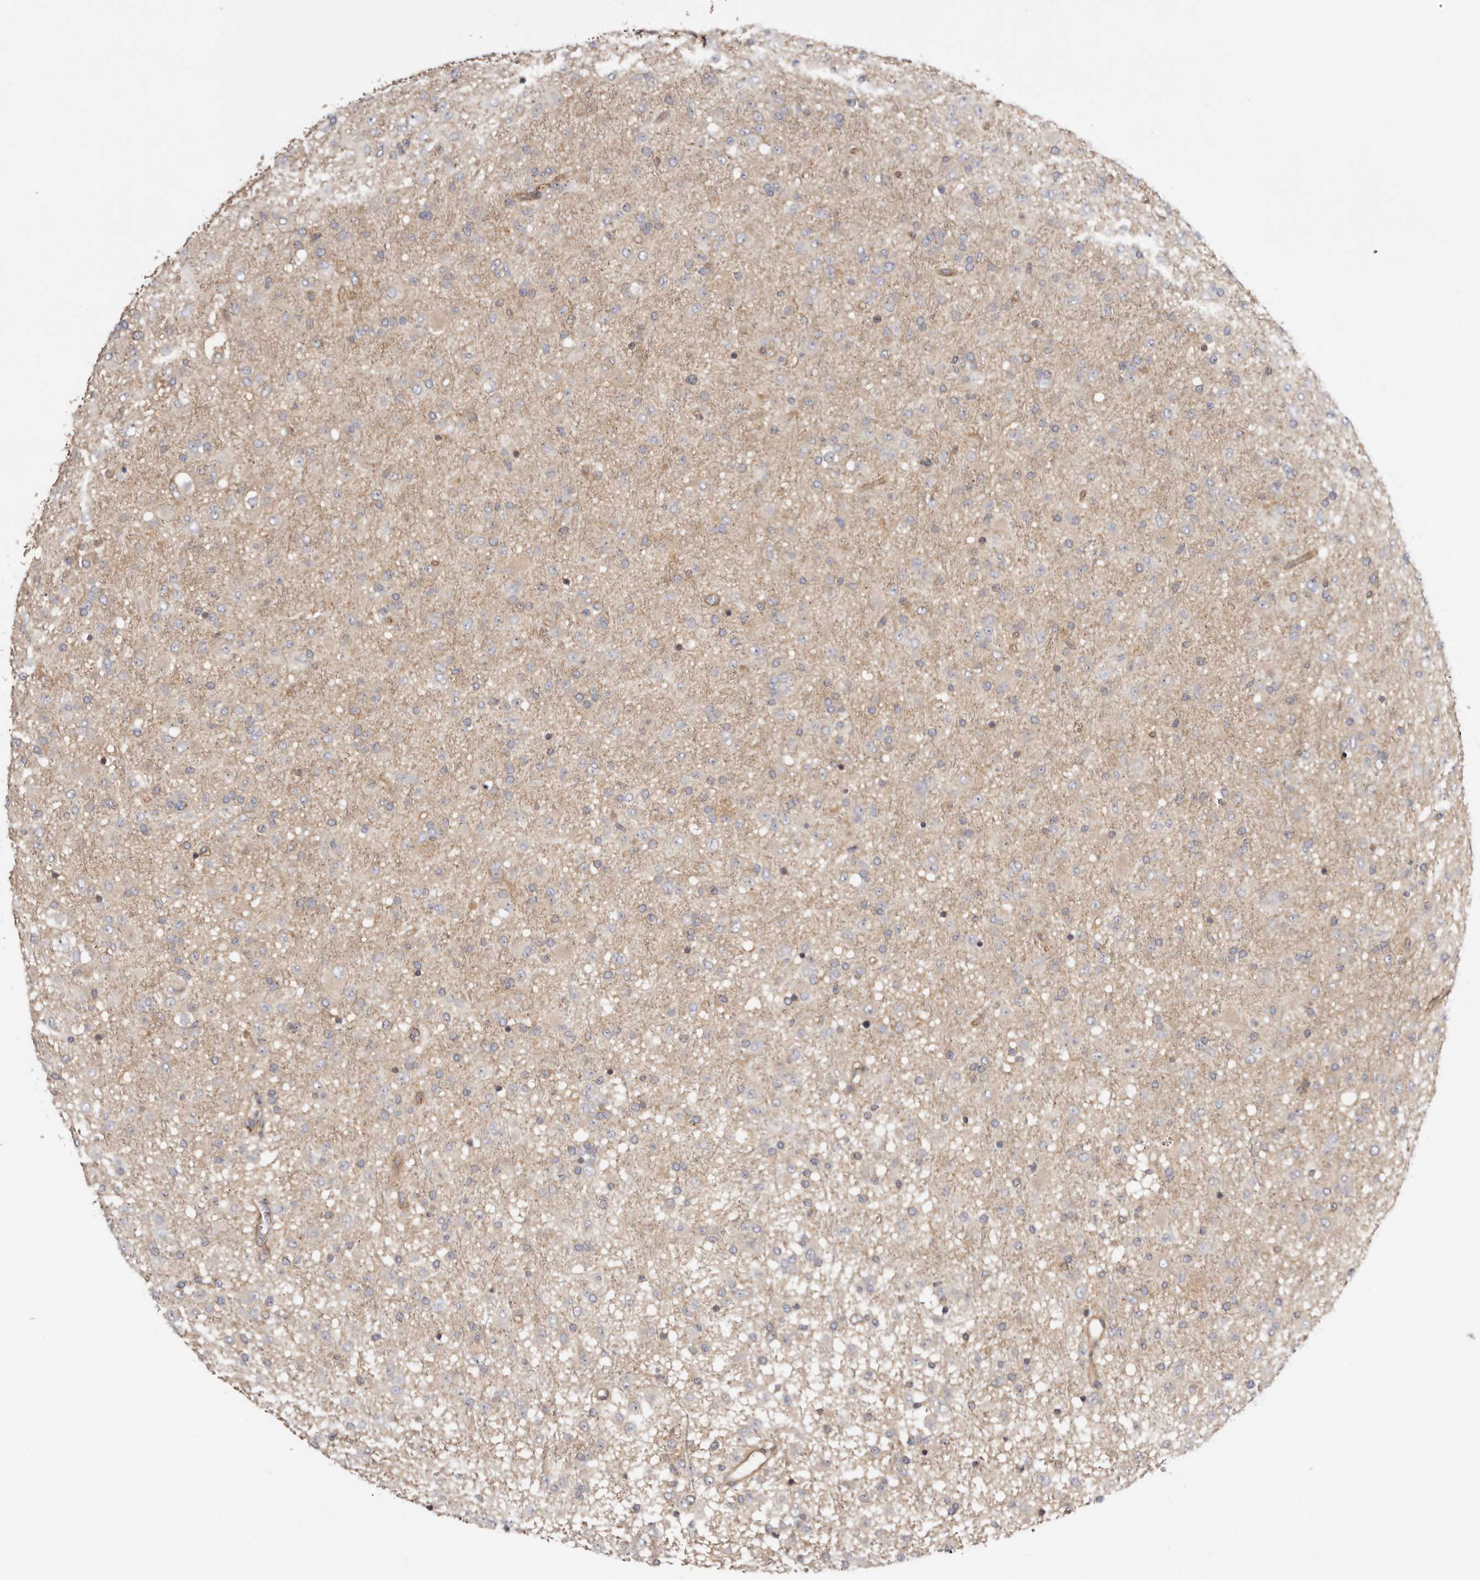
{"staining": {"intensity": "weak", "quantity": "<25%", "location": "cytoplasmic/membranous"}, "tissue": "glioma", "cell_type": "Tumor cells", "image_type": "cancer", "snomed": [{"axis": "morphology", "description": "Glioma, malignant, Low grade"}, {"axis": "topography", "description": "Brain"}], "caption": "This is an immunohistochemistry (IHC) photomicrograph of human glioma. There is no positivity in tumor cells.", "gene": "PANK4", "patient": {"sex": "male", "age": 65}}